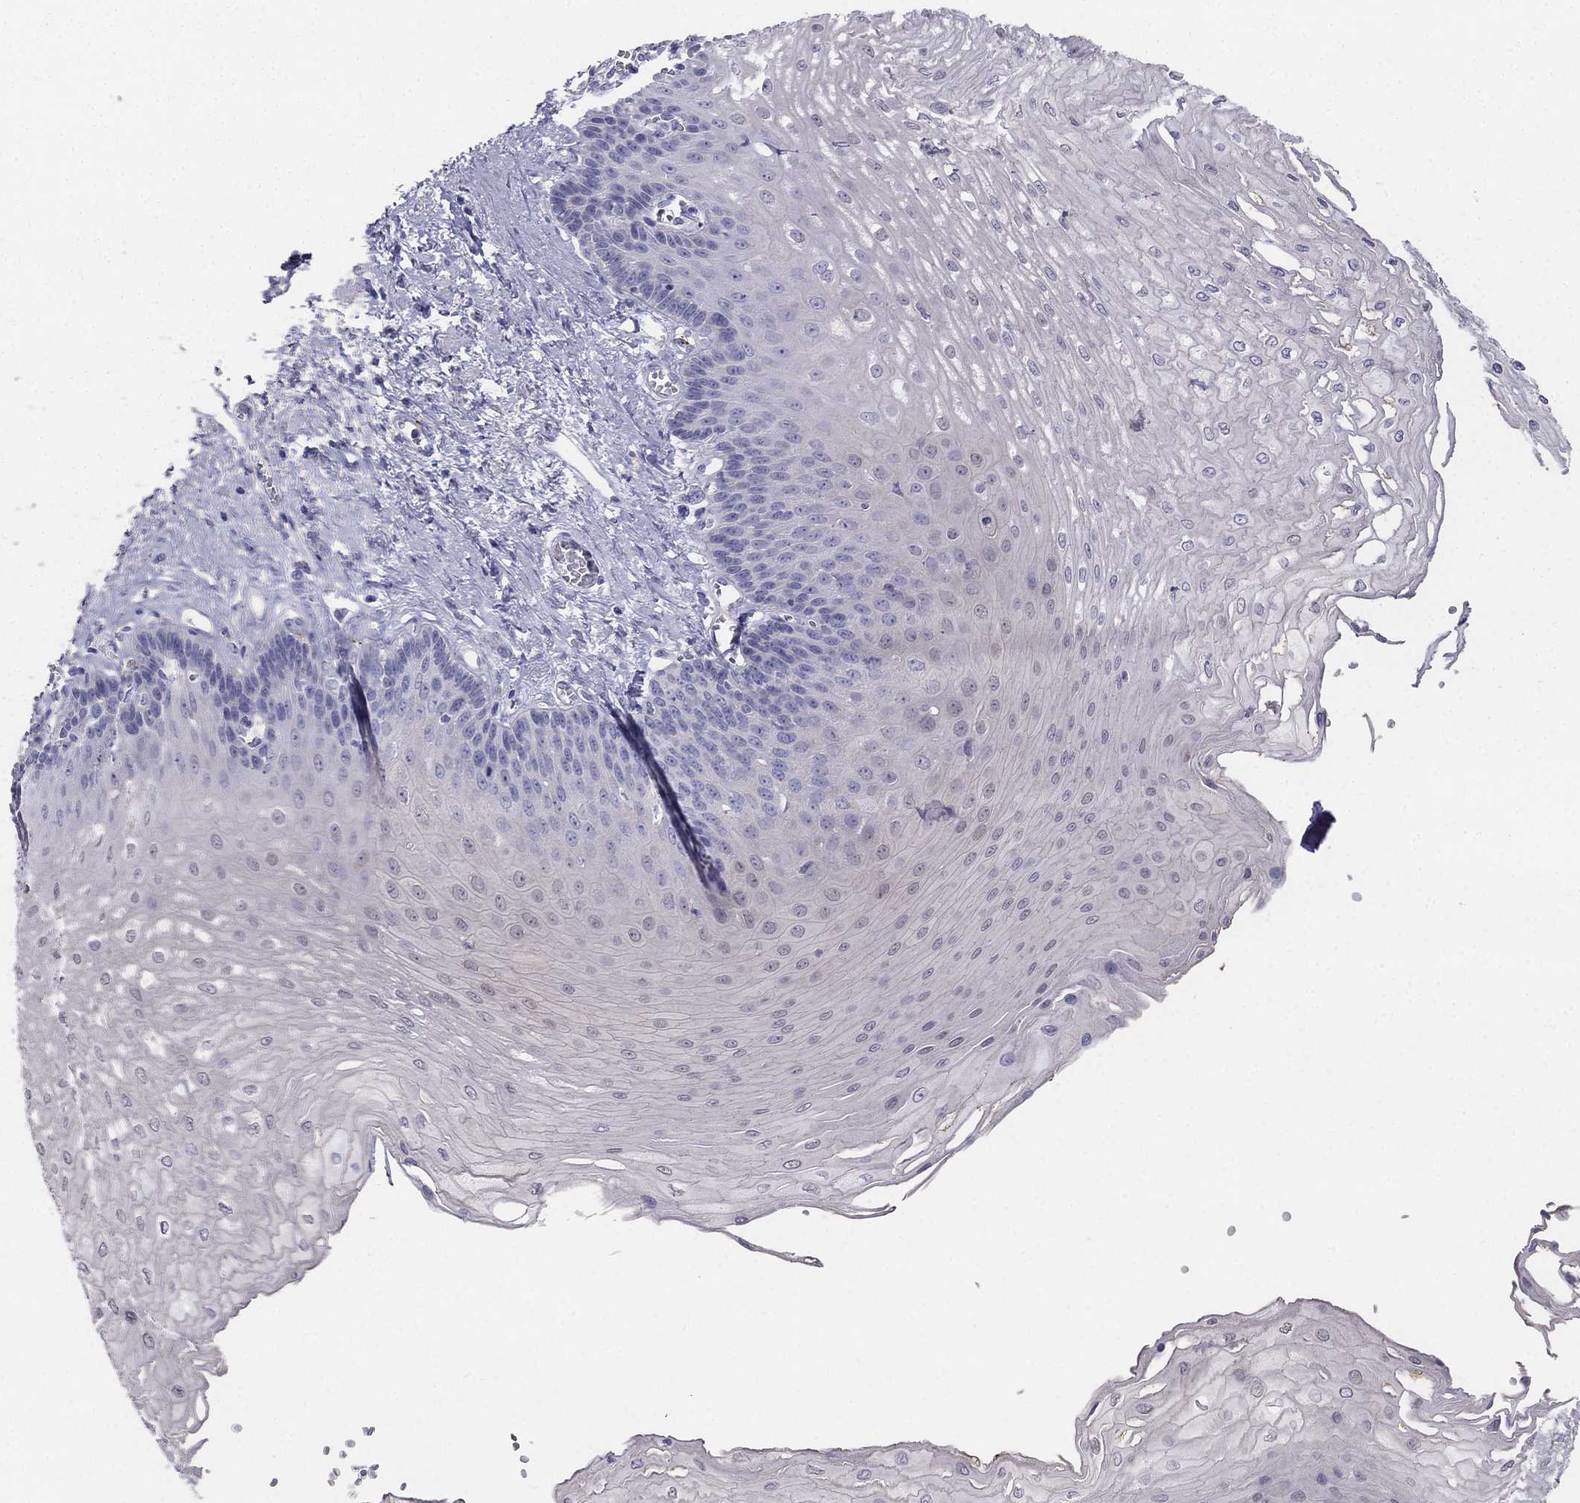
{"staining": {"intensity": "negative", "quantity": "none", "location": "none"}, "tissue": "esophagus", "cell_type": "Squamous epithelial cells", "image_type": "normal", "snomed": [{"axis": "morphology", "description": "Normal tissue, NOS"}, {"axis": "topography", "description": "Esophagus"}], "caption": "Normal esophagus was stained to show a protein in brown. There is no significant expression in squamous epithelial cells. (Brightfield microscopy of DAB immunohistochemistry (IHC) at high magnification).", "gene": "ALOXE3", "patient": {"sex": "female", "age": 62}}